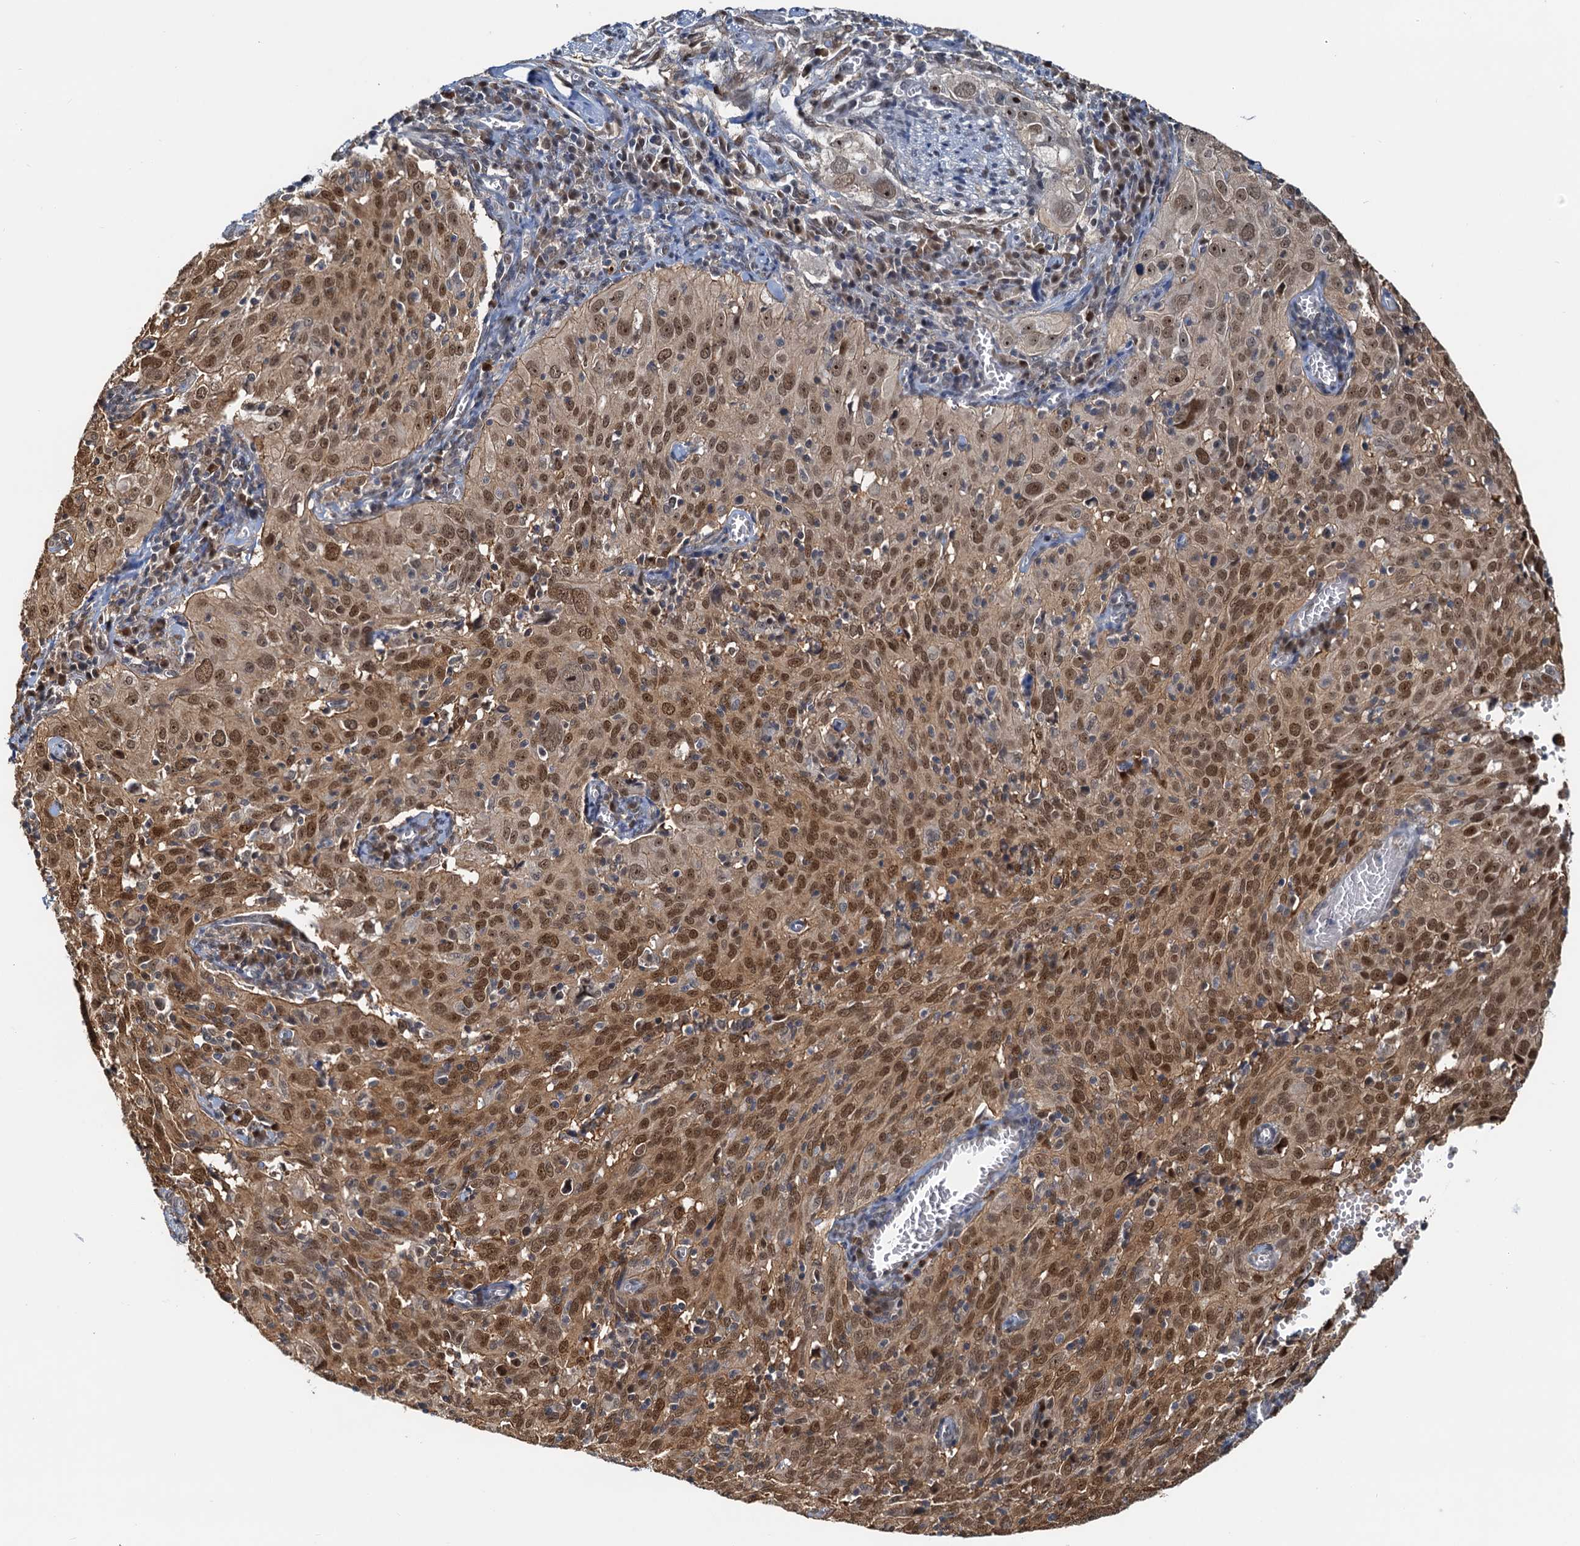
{"staining": {"intensity": "moderate", "quantity": ">75%", "location": "cytoplasmic/membranous,nuclear"}, "tissue": "cervical cancer", "cell_type": "Tumor cells", "image_type": "cancer", "snomed": [{"axis": "morphology", "description": "Squamous cell carcinoma, NOS"}, {"axis": "topography", "description": "Cervix"}], "caption": "Immunohistochemistry (DAB) staining of squamous cell carcinoma (cervical) shows moderate cytoplasmic/membranous and nuclear protein positivity in approximately >75% of tumor cells.", "gene": "SPINDOC", "patient": {"sex": "female", "age": 31}}